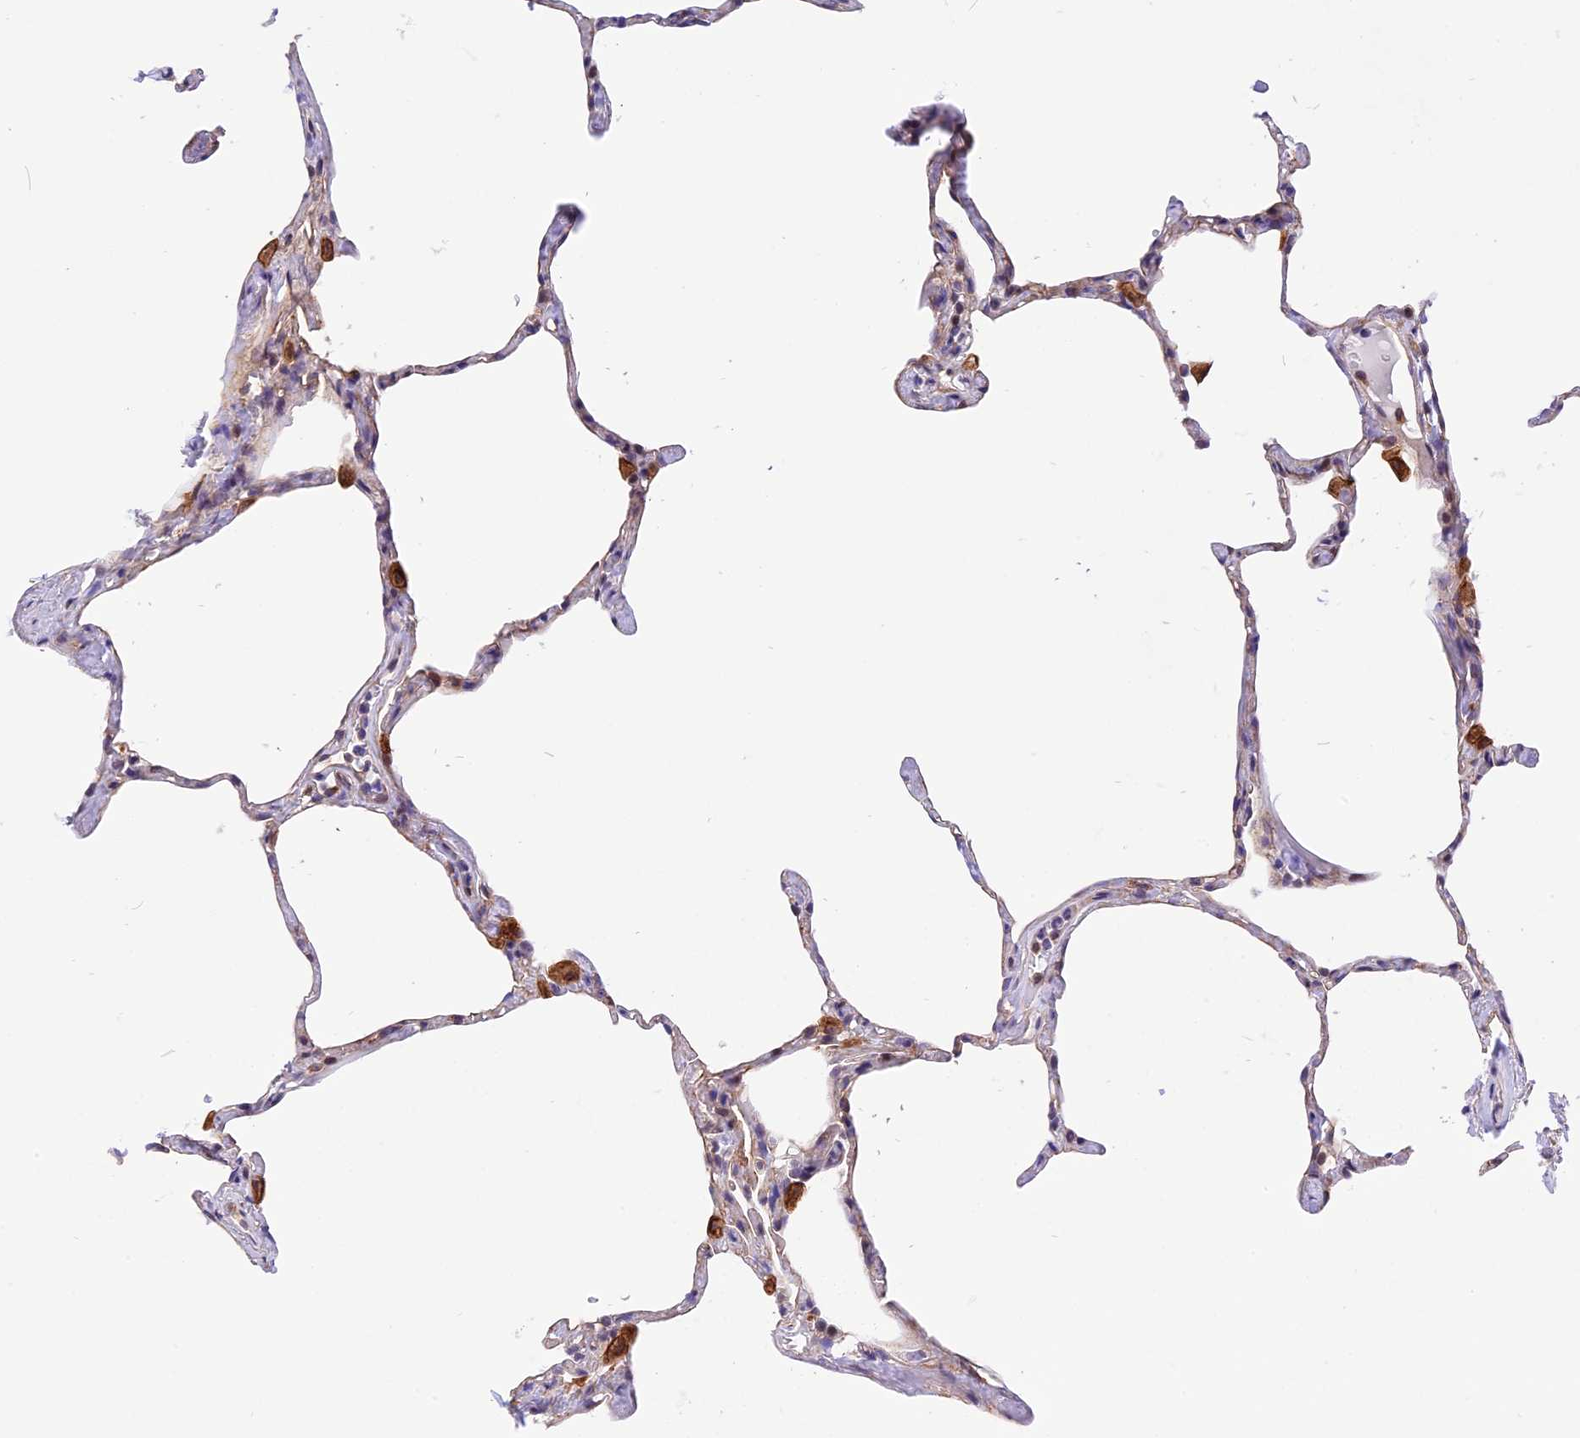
{"staining": {"intensity": "moderate", "quantity": "<25%", "location": "cytoplasmic/membranous"}, "tissue": "lung", "cell_type": "Alveolar cells", "image_type": "normal", "snomed": [{"axis": "morphology", "description": "Normal tissue, NOS"}, {"axis": "topography", "description": "Lung"}], "caption": "Immunohistochemical staining of unremarkable human lung demonstrates <25% levels of moderate cytoplasmic/membranous protein positivity in about <25% of alveolar cells.", "gene": "R3HDM4", "patient": {"sex": "male", "age": 65}}